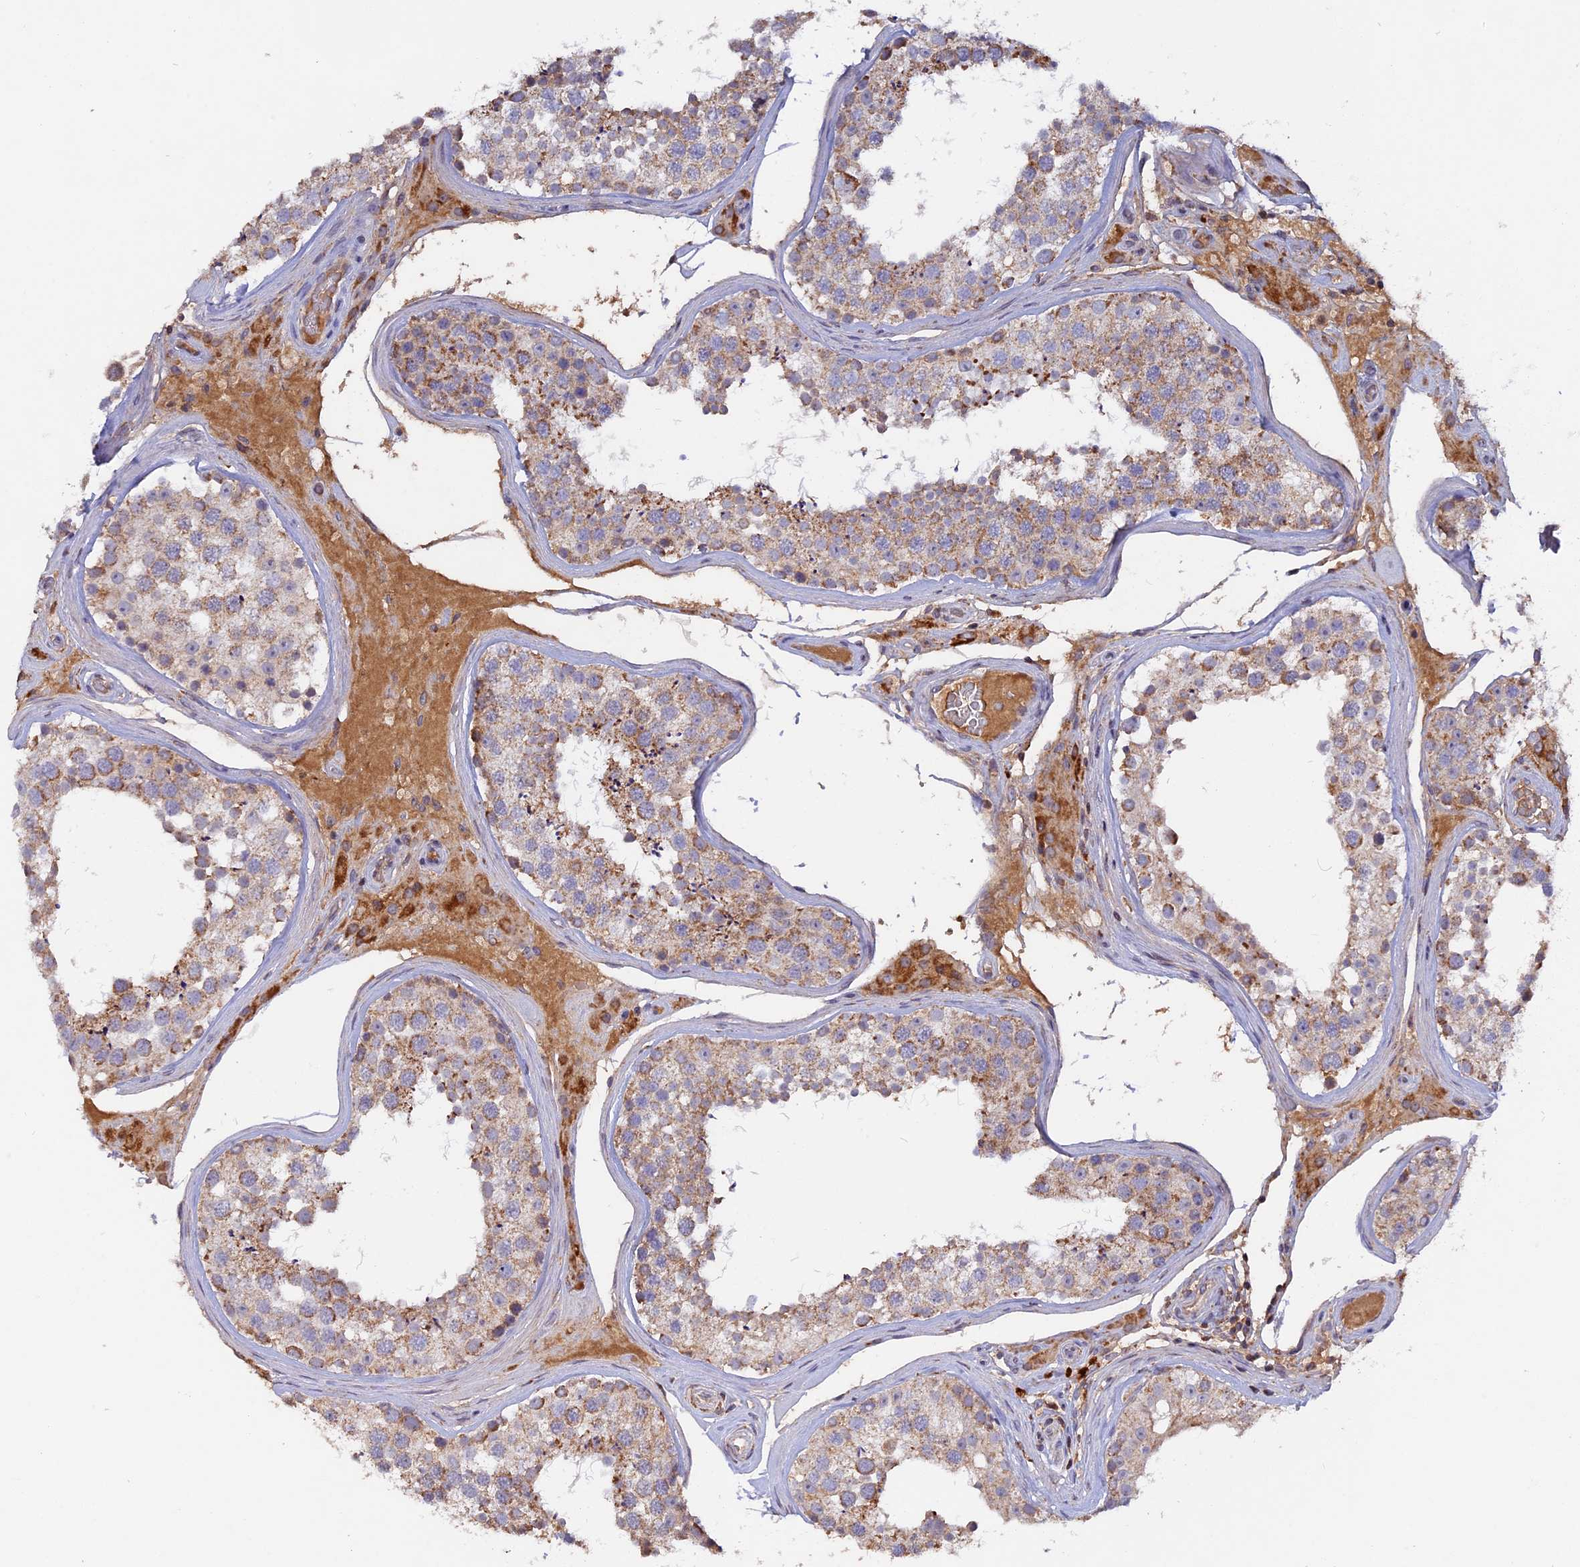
{"staining": {"intensity": "weak", "quantity": "25%-75%", "location": "cytoplasmic/membranous"}, "tissue": "testis", "cell_type": "Cells in seminiferous ducts", "image_type": "normal", "snomed": [{"axis": "morphology", "description": "Normal tissue, NOS"}, {"axis": "topography", "description": "Testis"}], "caption": "An immunohistochemistry histopathology image of unremarkable tissue is shown. Protein staining in brown shows weak cytoplasmic/membranous positivity in testis within cells in seminiferous ducts.", "gene": "MPV17L", "patient": {"sex": "male", "age": 46}}